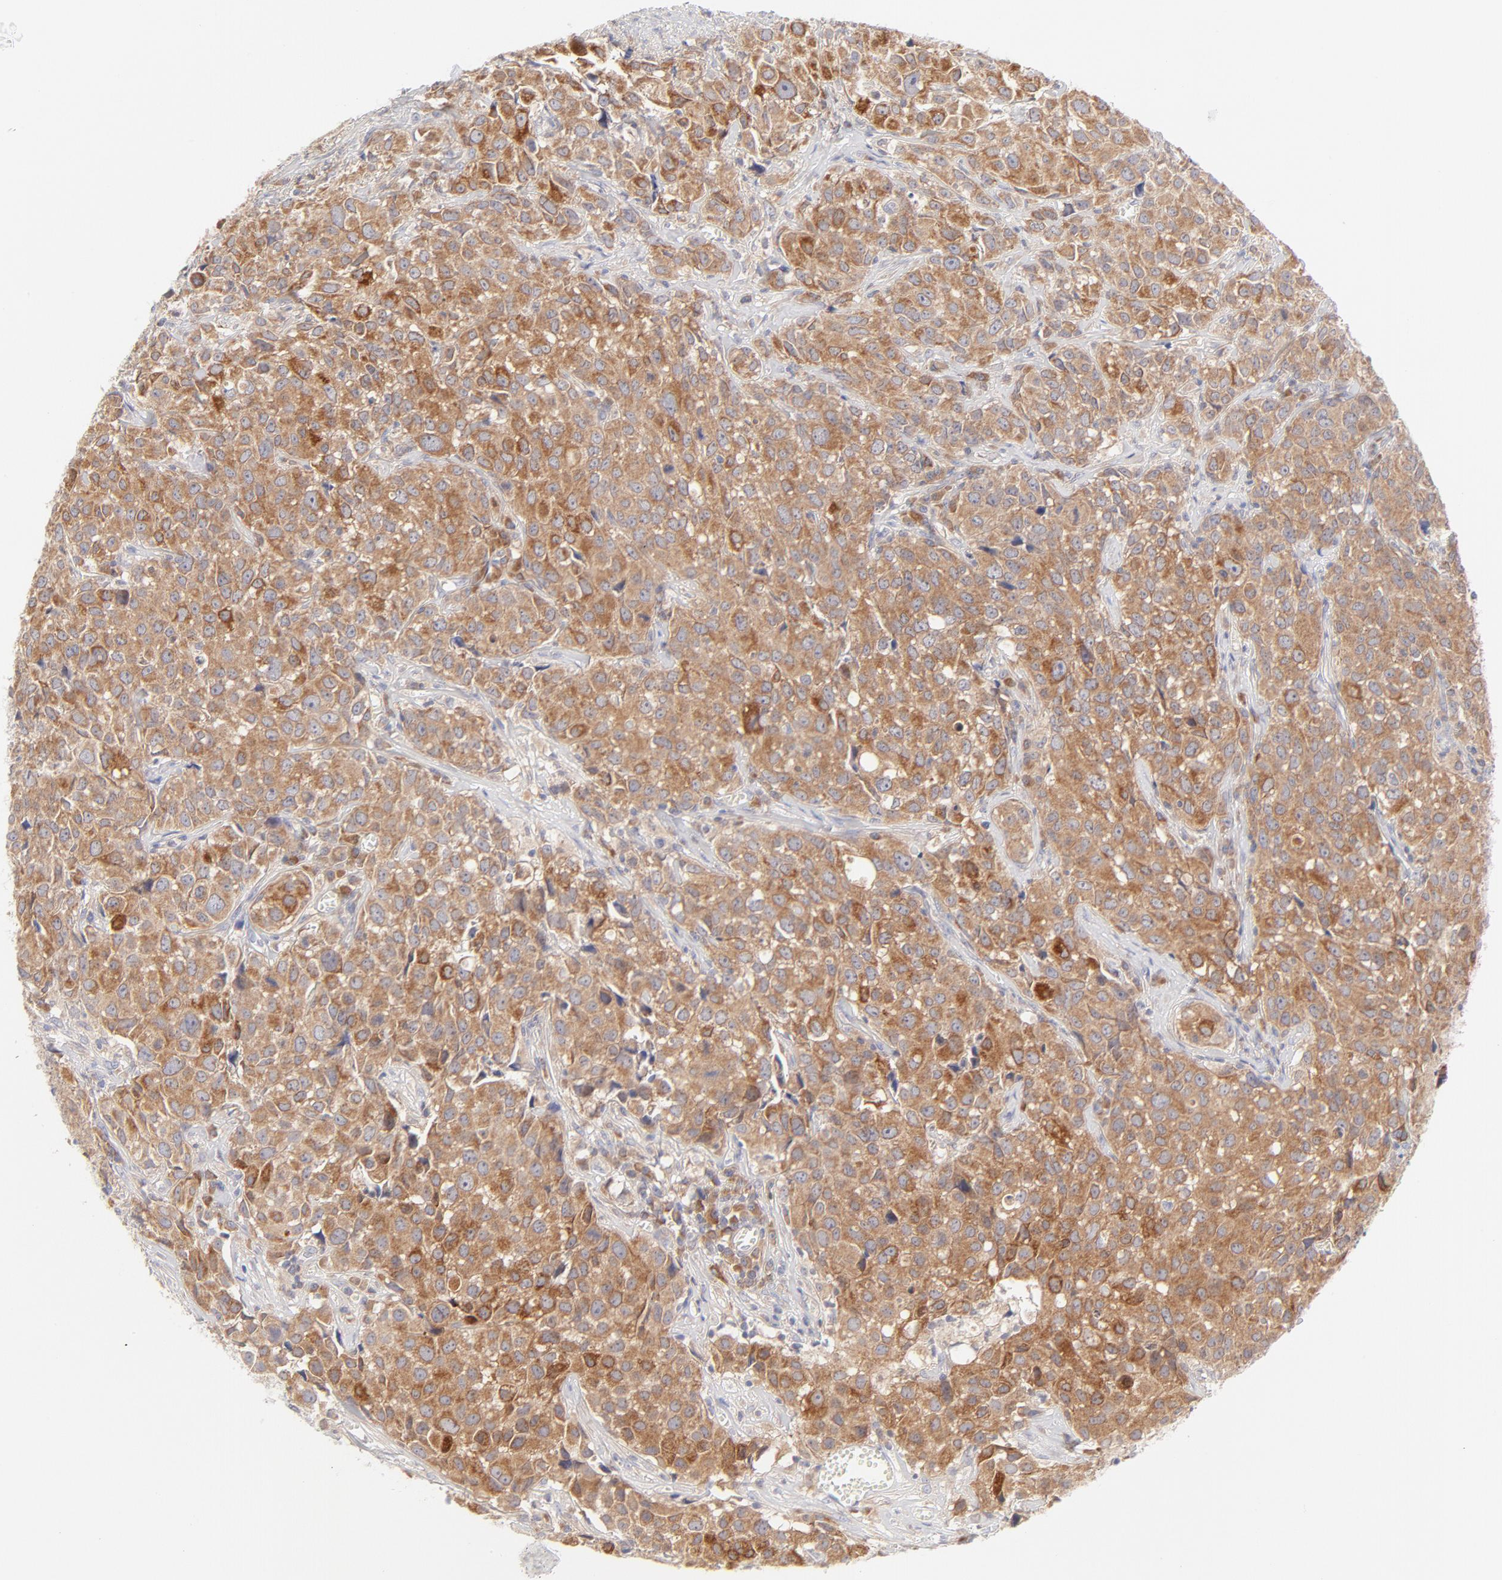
{"staining": {"intensity": "moderate", "quantity": ">75%", "location": "cytoplasmic/membranous"}, "tissue": "urothelial cancer", "cell_type": "Tumor cells", "image_type": "cancer", "snomed": [{"axis": "morphology", "description": "Urothelial carcinoma, High grade"}, {"axis": "topography", "description": "Urinary bladder"}], "caption": "A medium amount of moderate cytoplasmic/membranous positivity is identified in approximately >75% of tumor cells in high-grade urothelial carcinoma tissue.", "gene": "RPS6KA1", "patient": {"sex": "female", "age": 75}}